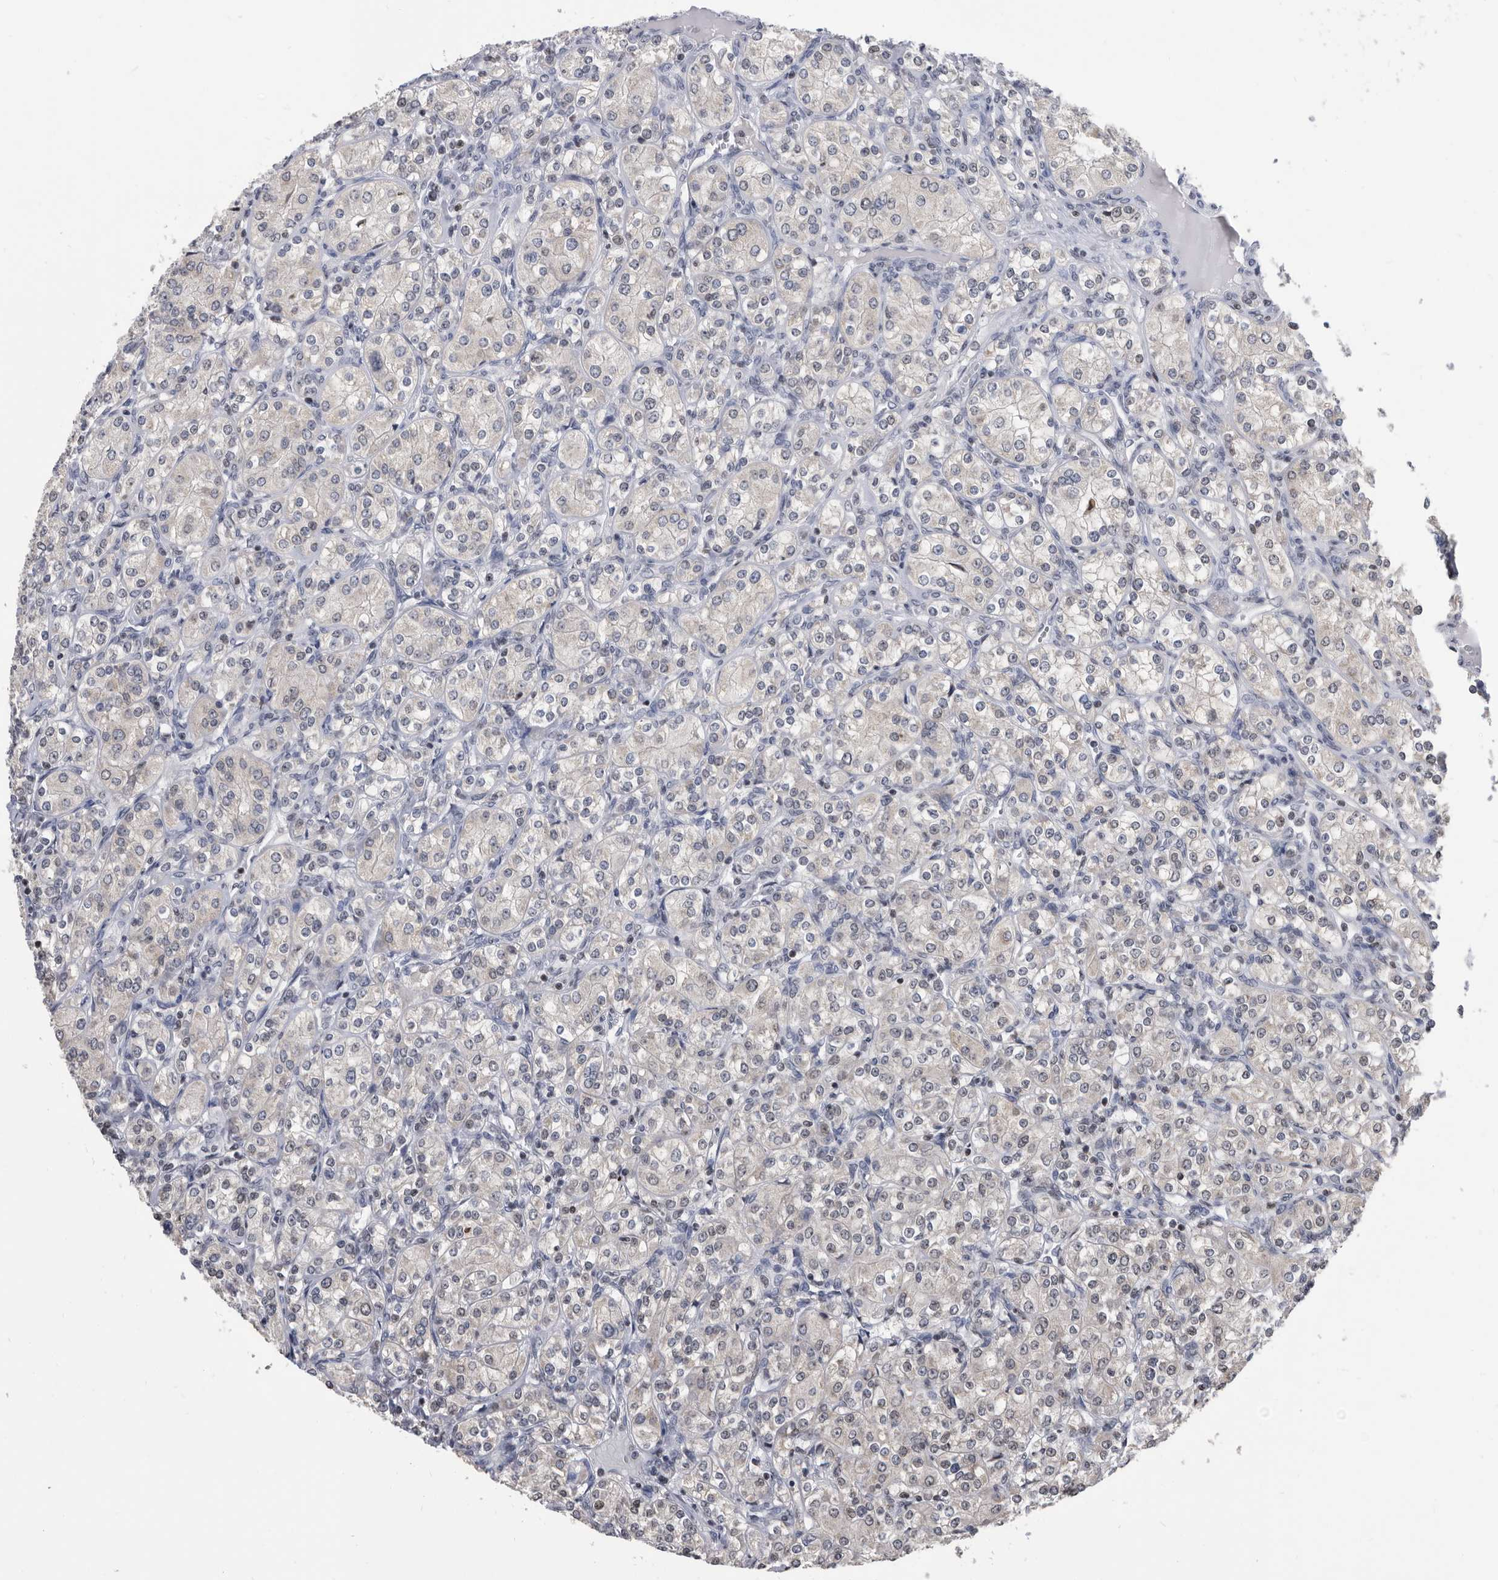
{"staining": {"intensity": "negative", "quantity": "none", "location": "none"}, "tissue": "renal cancer", "cell_type": "Tumor cells", "image_type": "cancer", "snomed": [{"axis": "morphology", "description": "Adenocarcinoma, NOS"}, {"axis": "topography", "description": "Kidney"}], "caption": "Tumor cells show no significant staining in renal cancer (adenocarcinoma).", "gene": "TSTD1", "patient": {"sex": "male", "age": 77}}